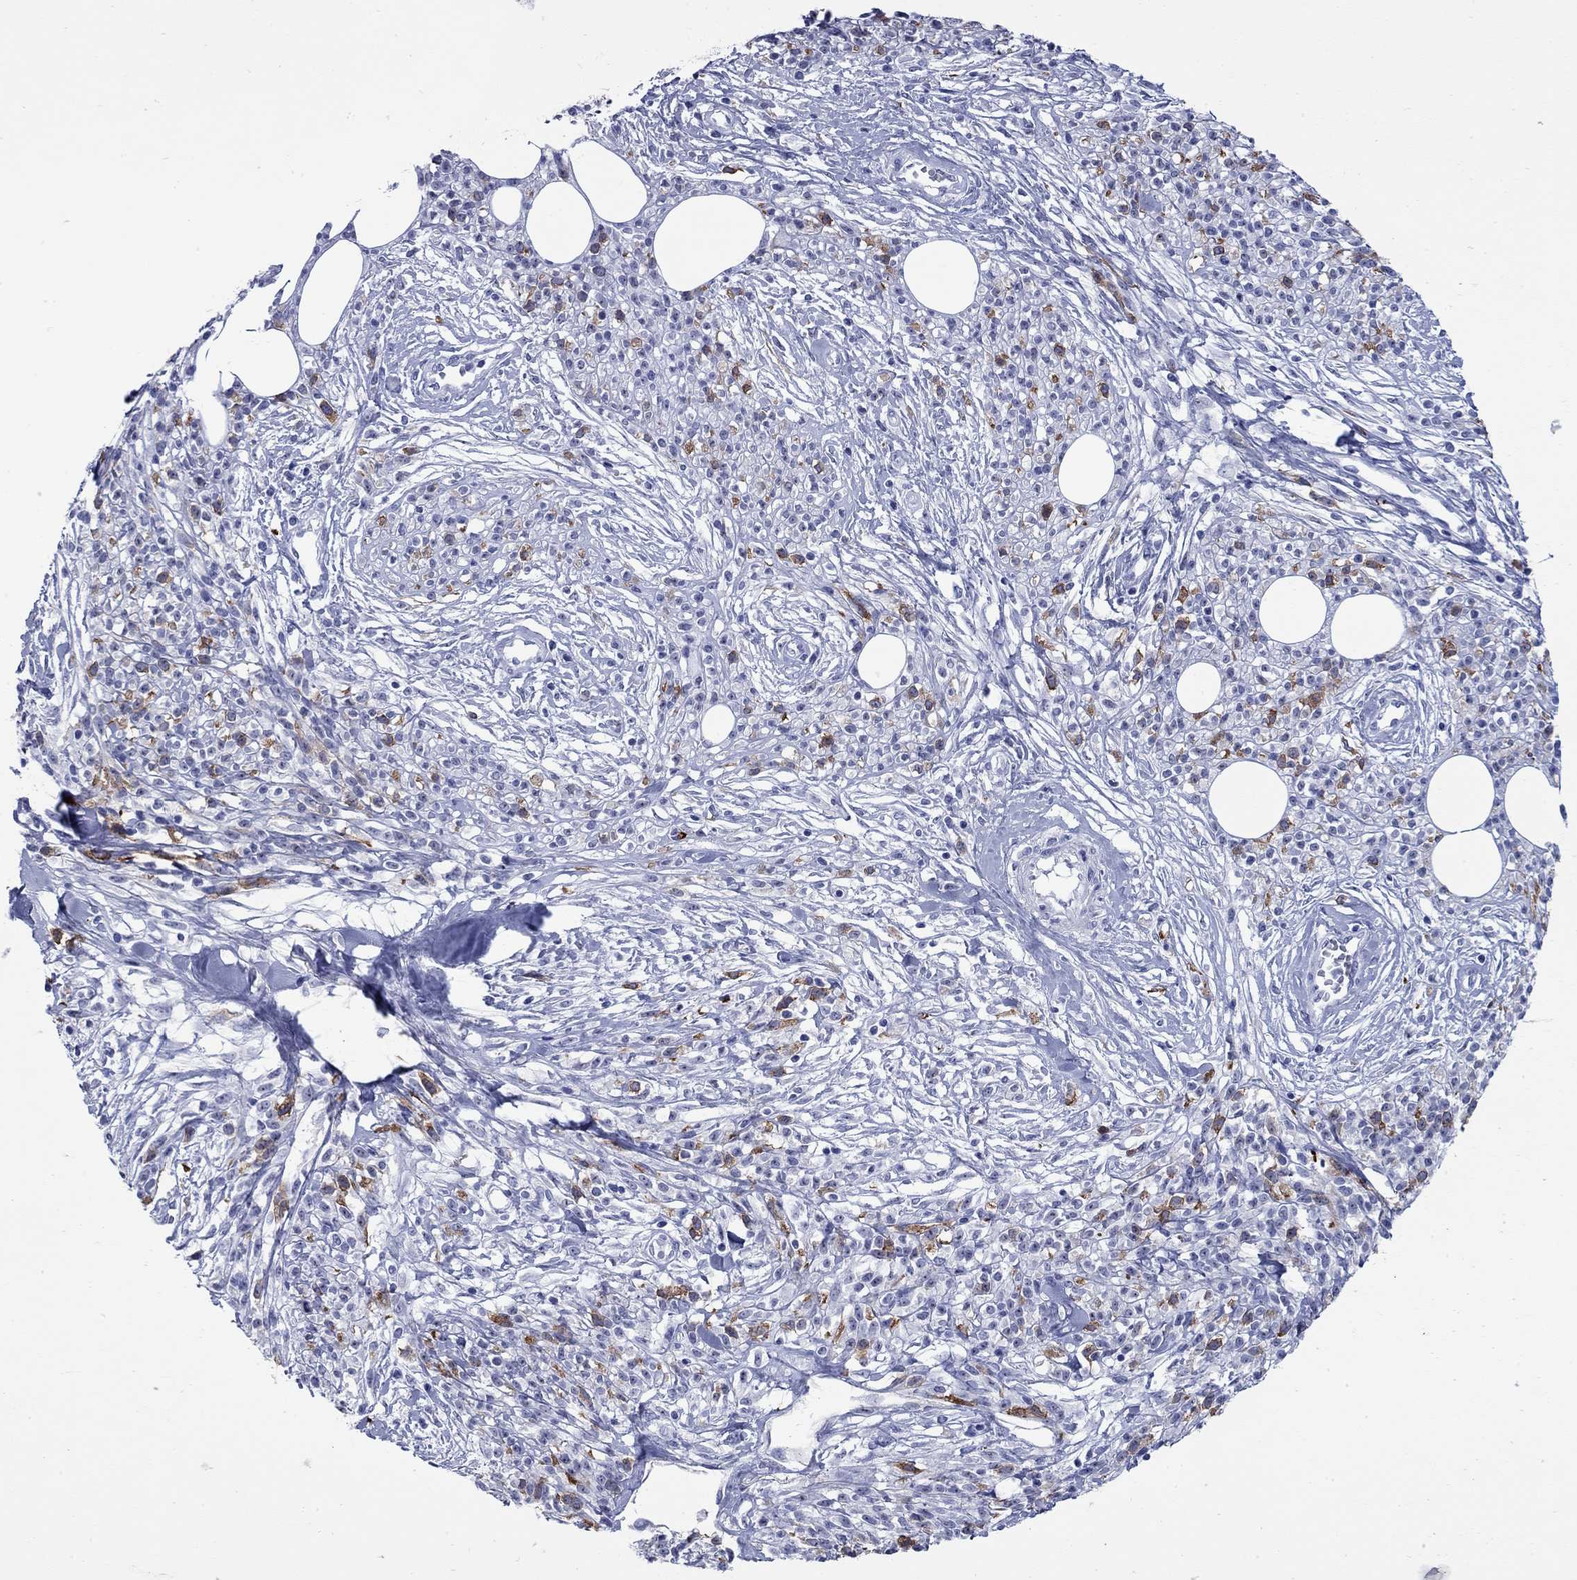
{"staining": {"intensity": "strong", "quantity": "<25%", "location": "cytoplasmic/membranous"}, "tissue": "melanoma", "cell_type": "Tumor cells", "image_type": "cancer", "snomed": [{"axis": "morphology", "description": "Malignant melanoma, NOS"}, {"axis": "topography", "description": "Skin"}, {"axis": "topography", "description": "Skin of trunk"}], "caption": "Malignant melanoma stained for a protein (brown) reveals strong cytoplasmic/membranous positive staining in about <25% of tumor cells.", "gene": "TACC3", "patient": {"sex": "male", "age": 74}}